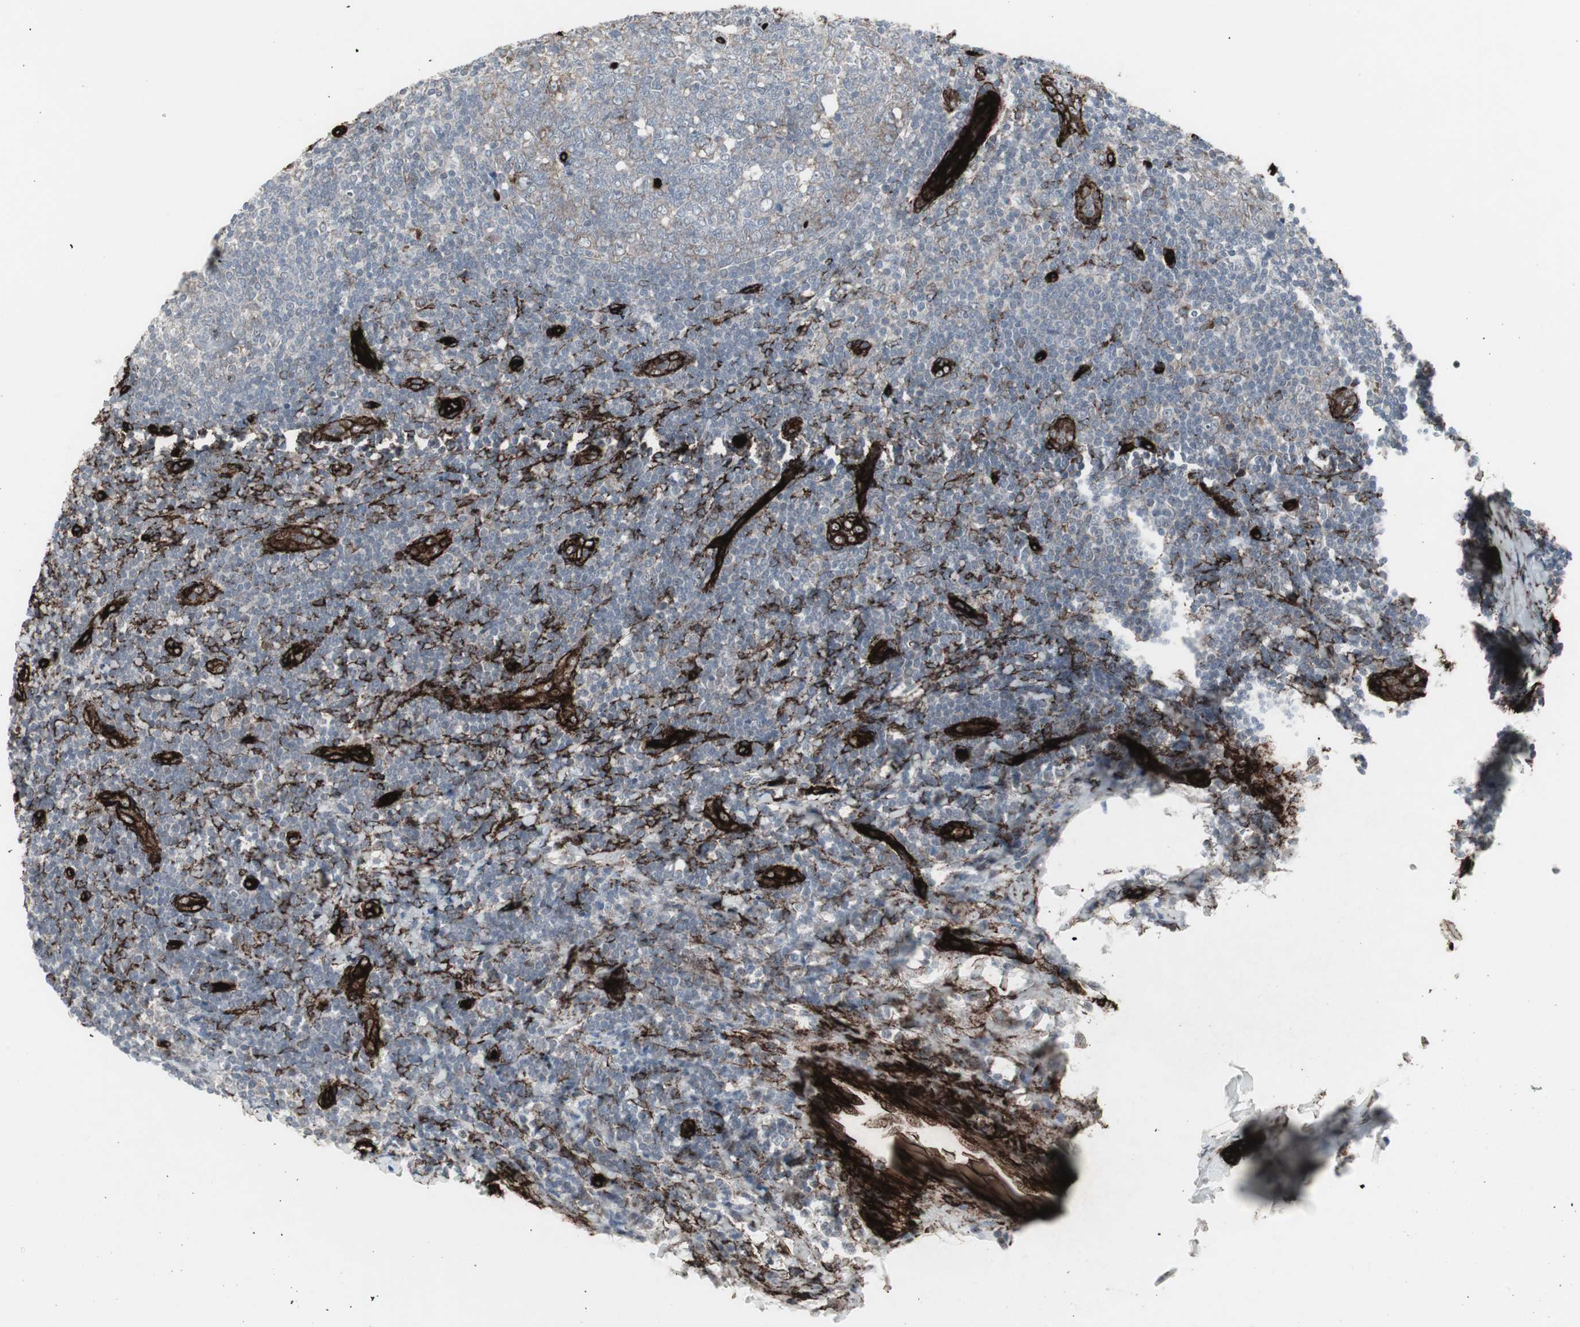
{"staining": {"intensity": "weak", "quantity": "25%-75%", "location": "cytoplasmic/membranous"}, "tissue": "tonsil", "cell_type": "Germinal center cells", "image_type": "normal", "snomed": [{"axis": "morphology", "description": "Normal tissue, NOS"}, {"axis": "topography", "description": "Tonsil"}], "caption": "Immunohistochemical staining of unremarkable tonsil displays weak cytoplasmic/membranous protein expression in about 25%-75% of germinal center cells. (DAB = brown stain, brightfield microscopy at high magnification).", "gene": "PDGFA", "patient": {"sex": "male", "age": 31}}